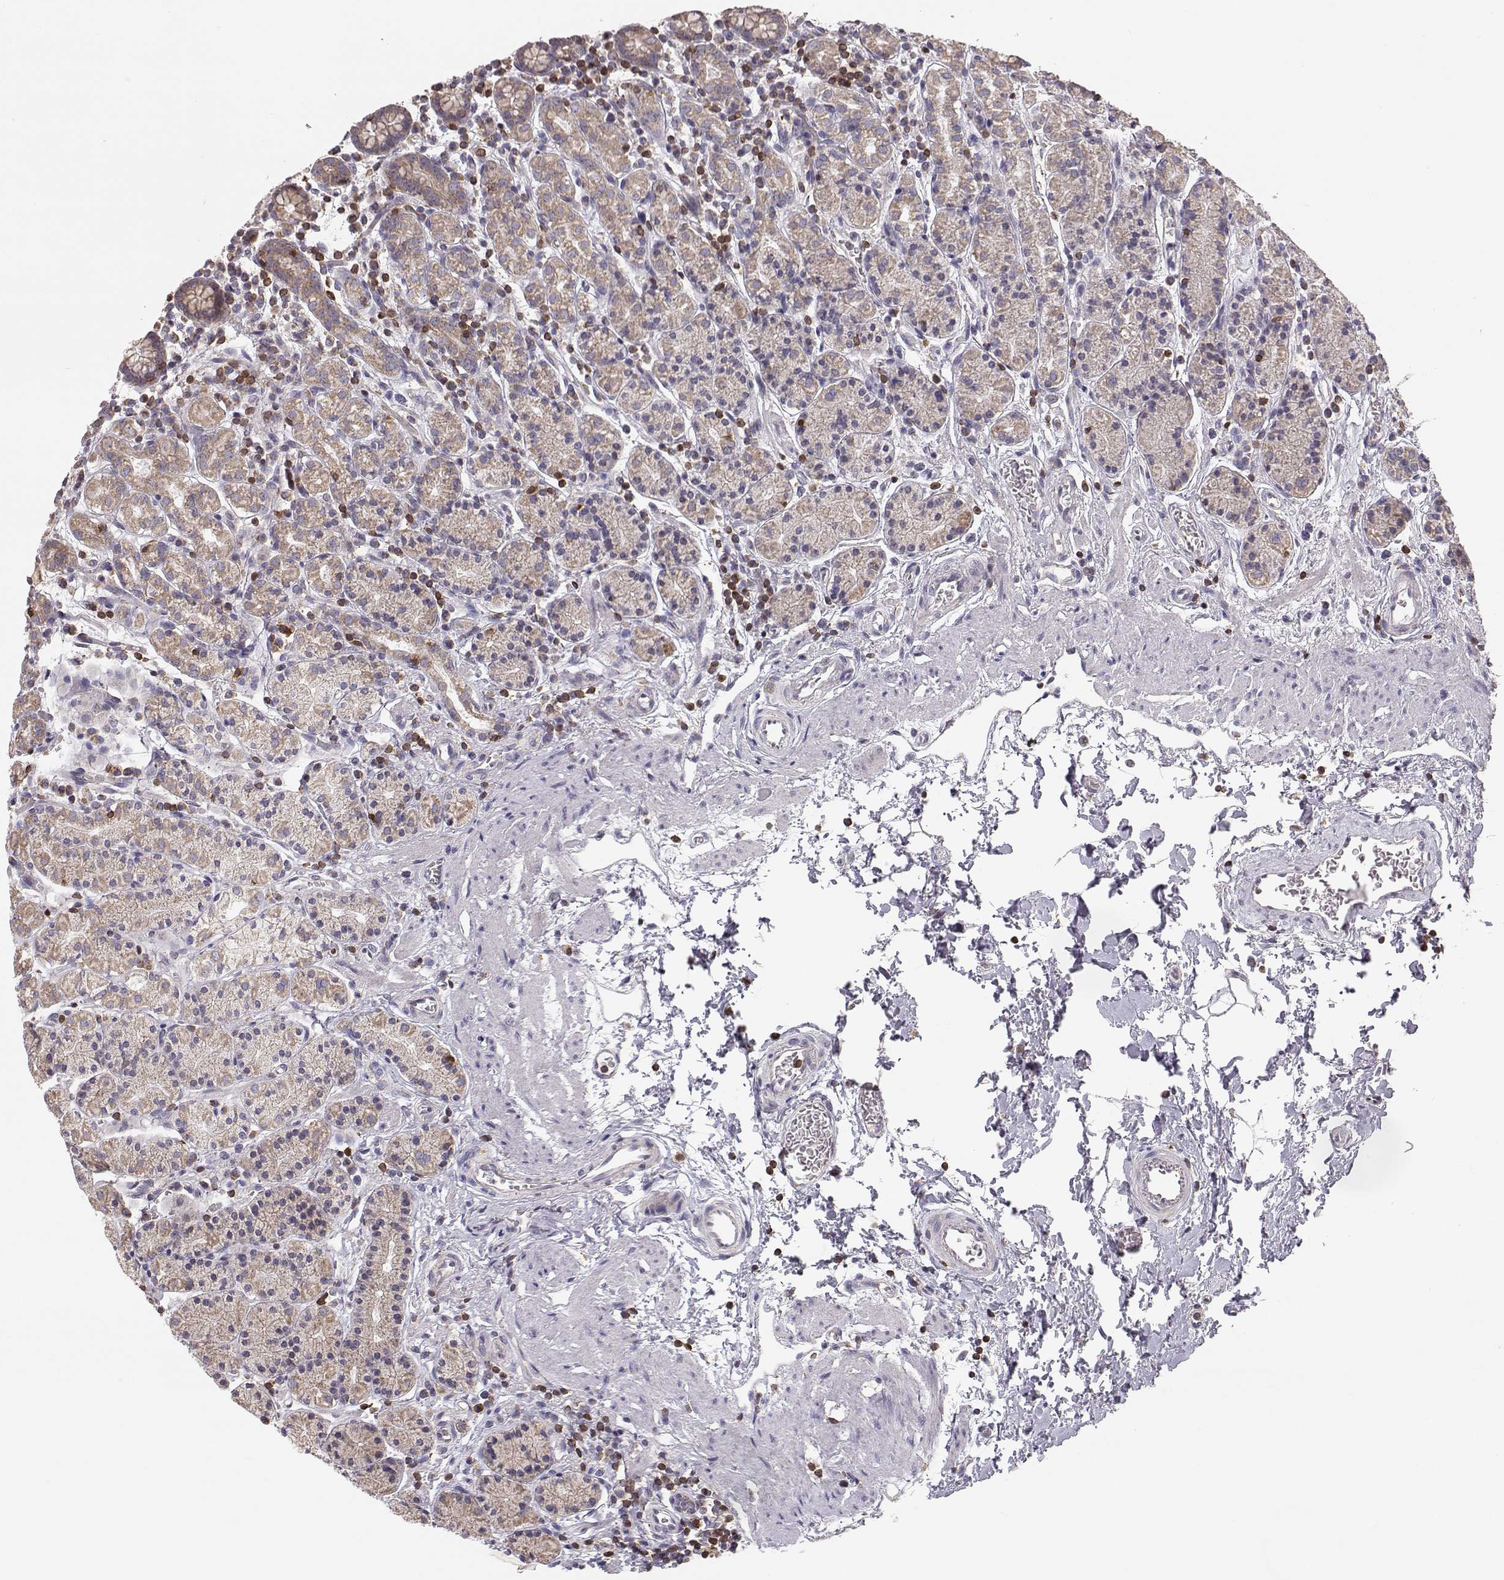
{"staining": {"intensity": "moderate", "quantity": "25%-75%", "location": "cytoplasmic/membranous"}, "tissue": "stomach", "cell_type": "Glandular cells", "image_type": "normal", "snomed": [{"axis": "morphology", "description": "Normal tissue, NOS"}, {"axis": "topography", "description": "Stomach, upper"}, {"axis": "topography", "description": "Stomach"}], "caption": "Glandular cells show moderate cytoplasmic/membranous expression in approximately 25%-75% of cells in unremarkable stomach.", "gene": "GRAP2", "patient": {"sex": "male", "age": 62}}